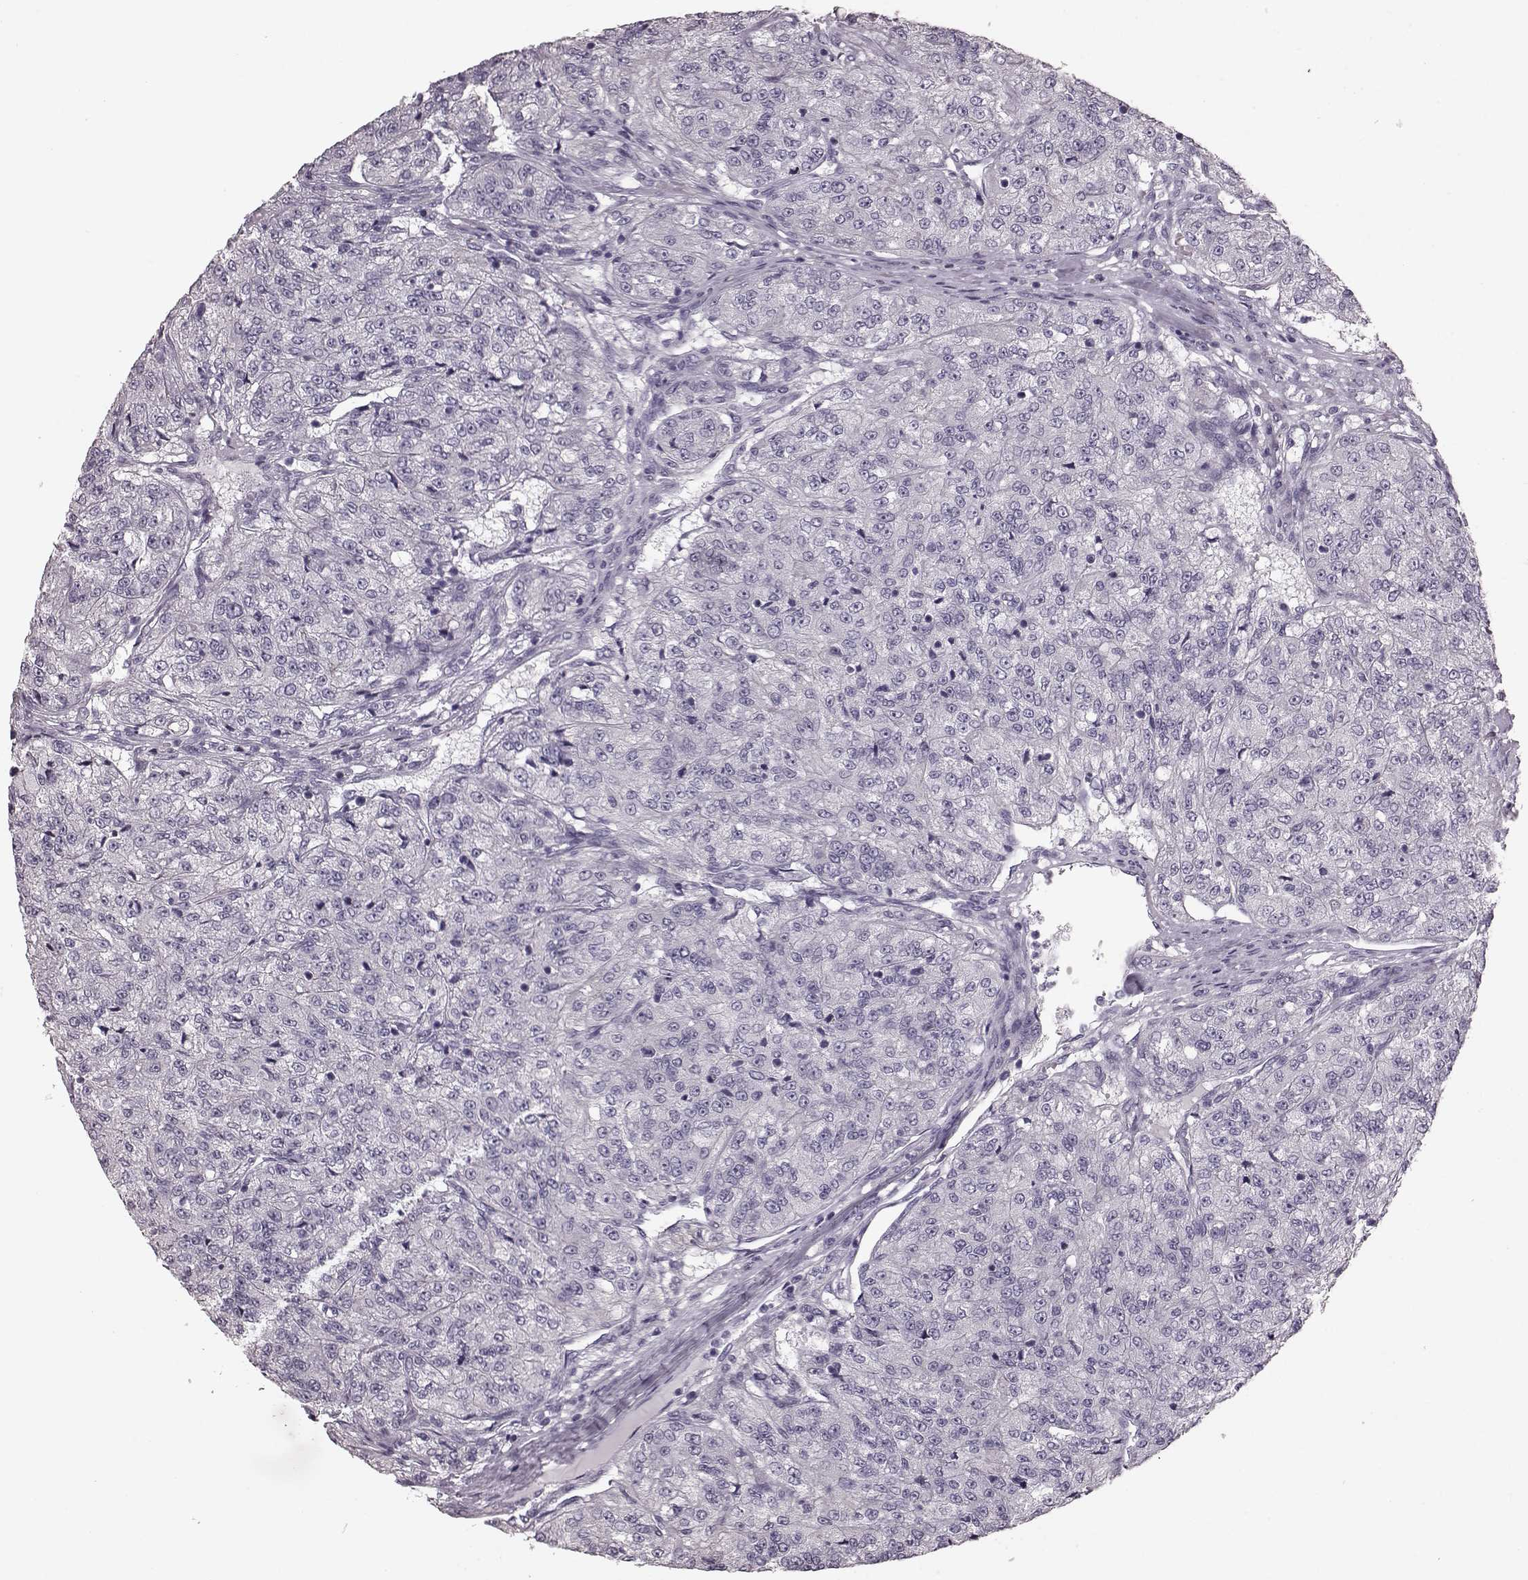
{"staining": {"intensity": "negative", "quantity": "none", "location": "none"}, "tissue": "renal cancer", "cell_type": "Tumor cells", "image_type": "cancer", "snomed": [{"axis": "morphology", "description": "Adenocarcinoma, NOS"}, {"axis": "topography", "description": "Kidney"}], "caption": "This is an IHC photomicrograph of renal cancer (adenocarcinoma). There is no staining in tumor cells.", "gene": "CRYBA2", "patient": {"sex": "female", "age": 63}}